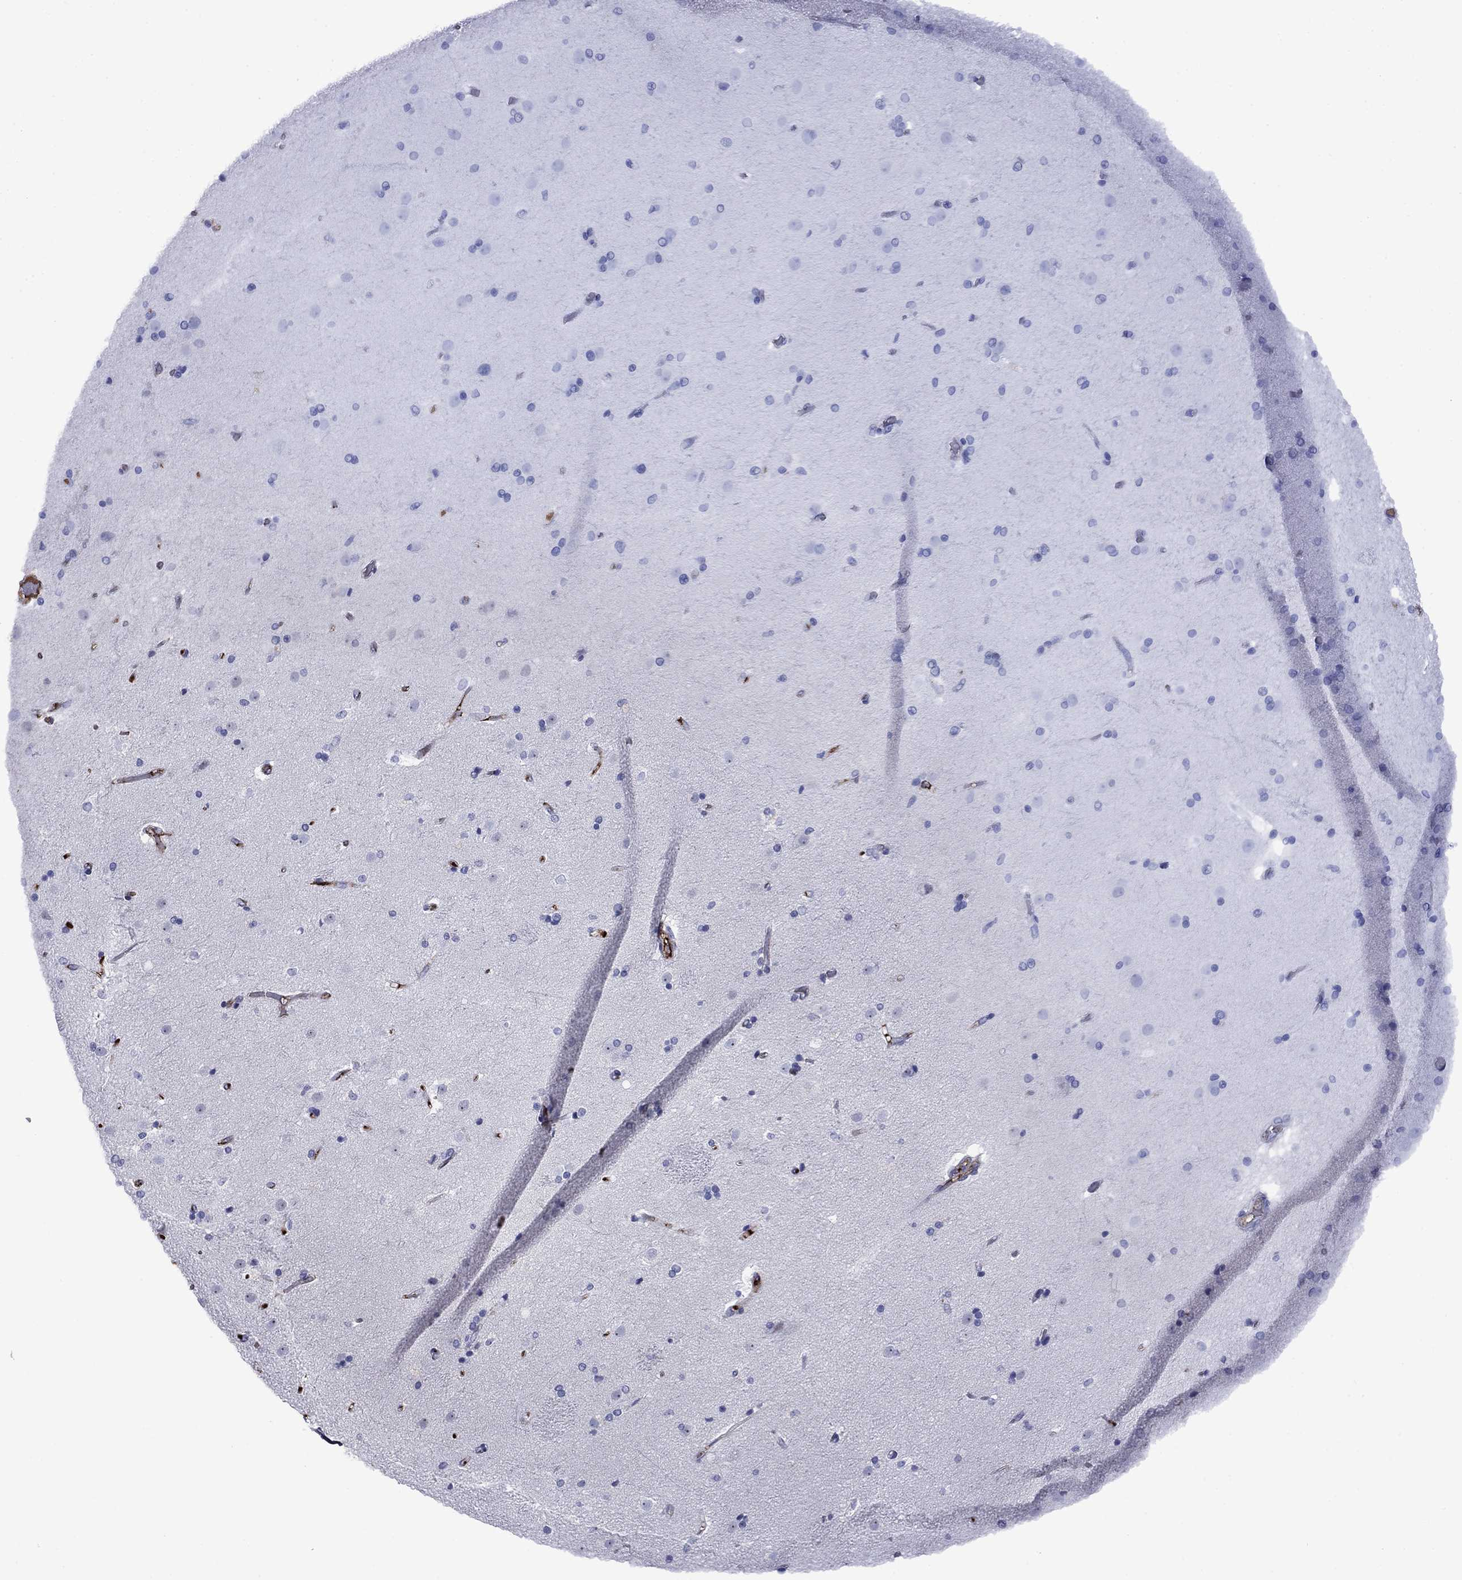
{"staining": {"intensity": "negative", "quantity": "none", "location": "none"}, "tissue": "caudate", "cell_type": "Glial cells", "image_type": "normal", "snomed": [{"axis": "morphology", "description": "Normal tissue, NOS"}, {"axis": "topography", "description": "Lateral ventricle wall"}], "caption": "Micrograph shows no significant protein positivity in glial cells of benign caudate. The staining is performed using DAB (3,3'-diaminobenzidine) brown chromogen with nuclei counter-stained in using hematoxylin.", "gene": "APOA2", "patient": {"sex": "male", "age": 54}}